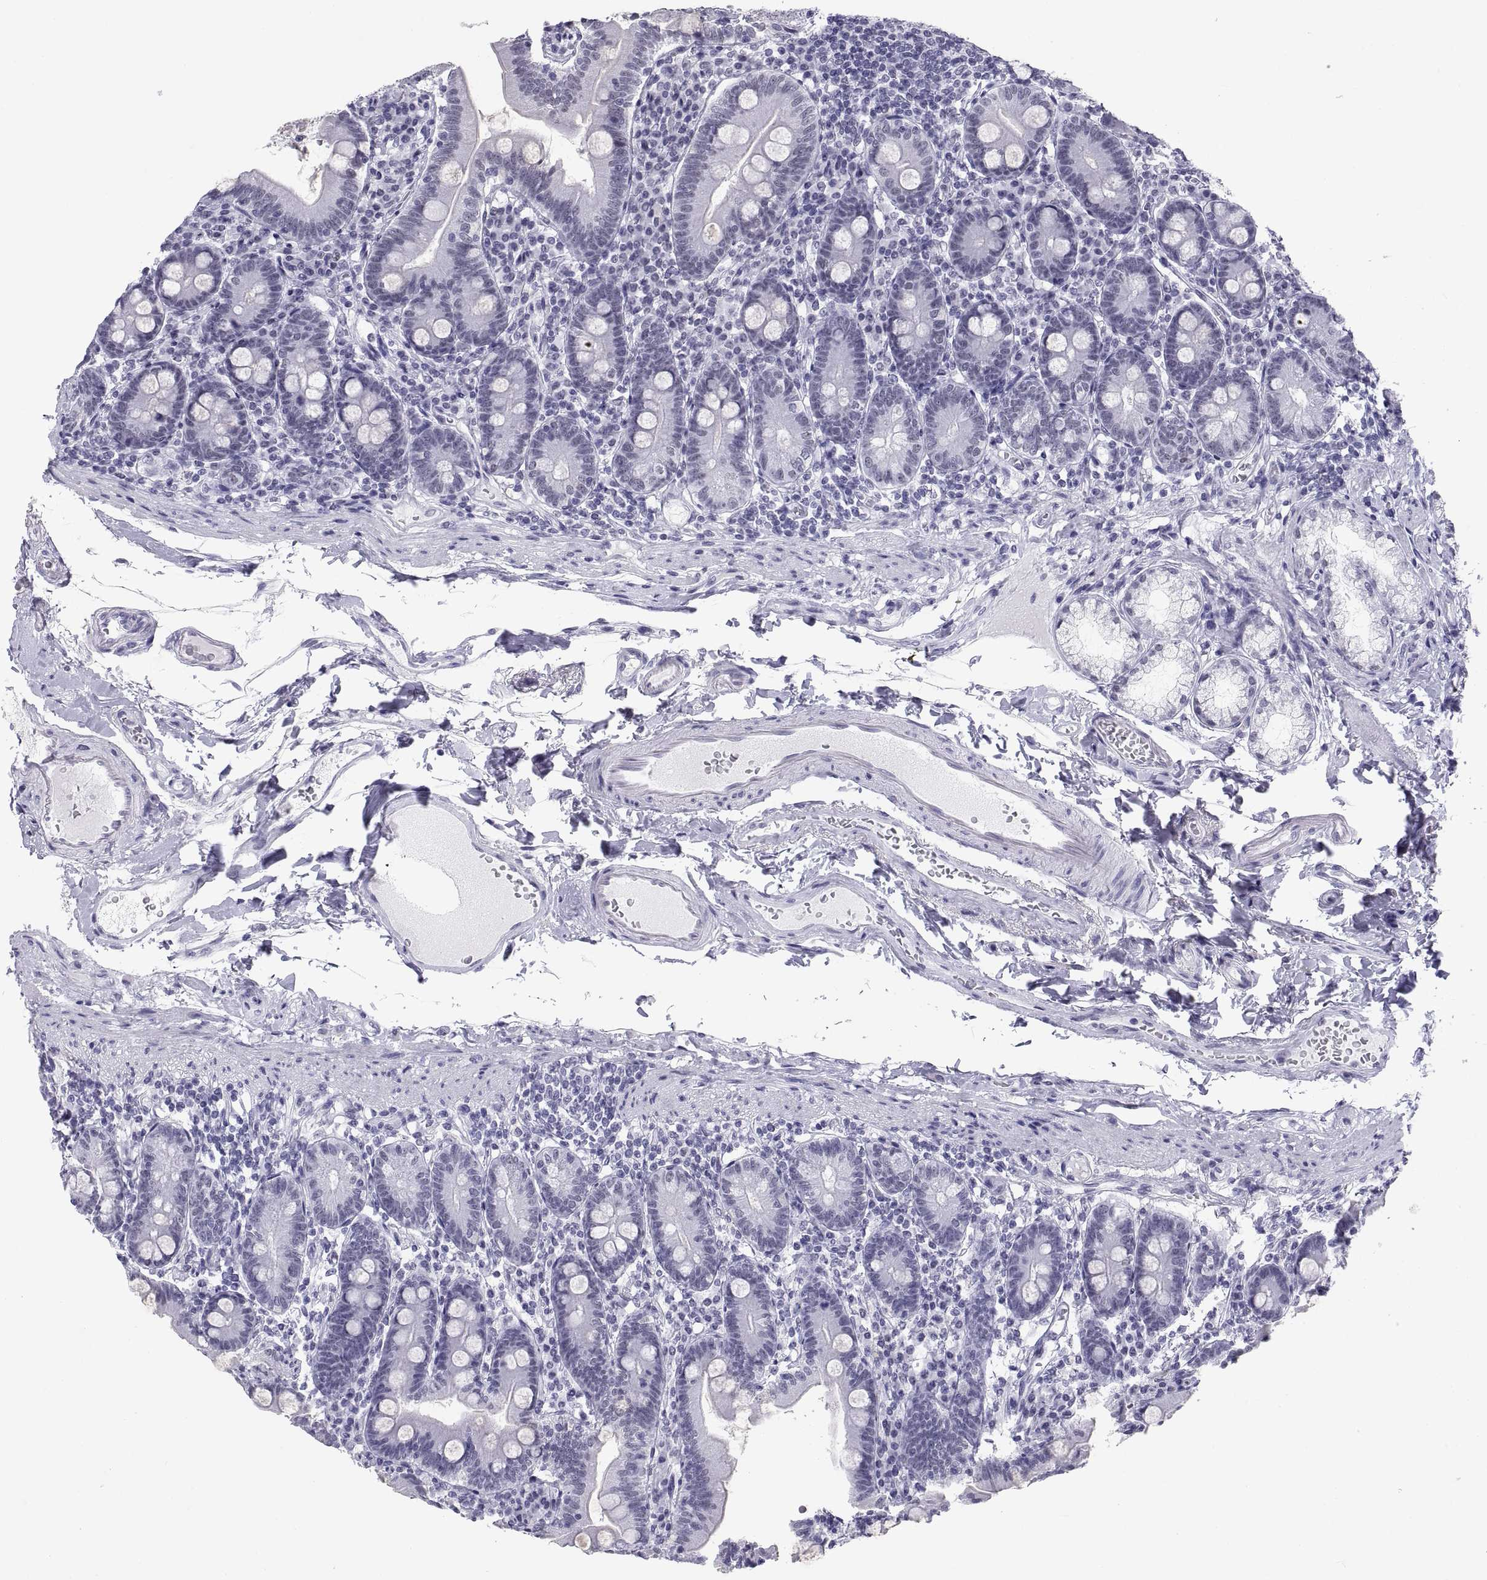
{"staining": {"intensity": "negative", "quantity": "none", "location": "none"}, "tissue": "duodenum", "cell_type": "Glandular cells", "image_type": "normal", "snomed": [{"axis": "morphology", "description": "Normal tissue, NOS"}, {"axis": "topography", "description": "Duodenum"}], "caption": "Immunohistochemistry (IHC) histopathology image of unremarkable duodenum stained for a protein (brown), which reveals no expression in glandular cells. (Stains: DAB (3,3'-diaminobenzidine) IHC with hematoxylin counter stain, Microscopy: brightfield microscopy at high magnification).", "gene": "NEUROD6", "patient": {"sex": "female", "age": 67}}